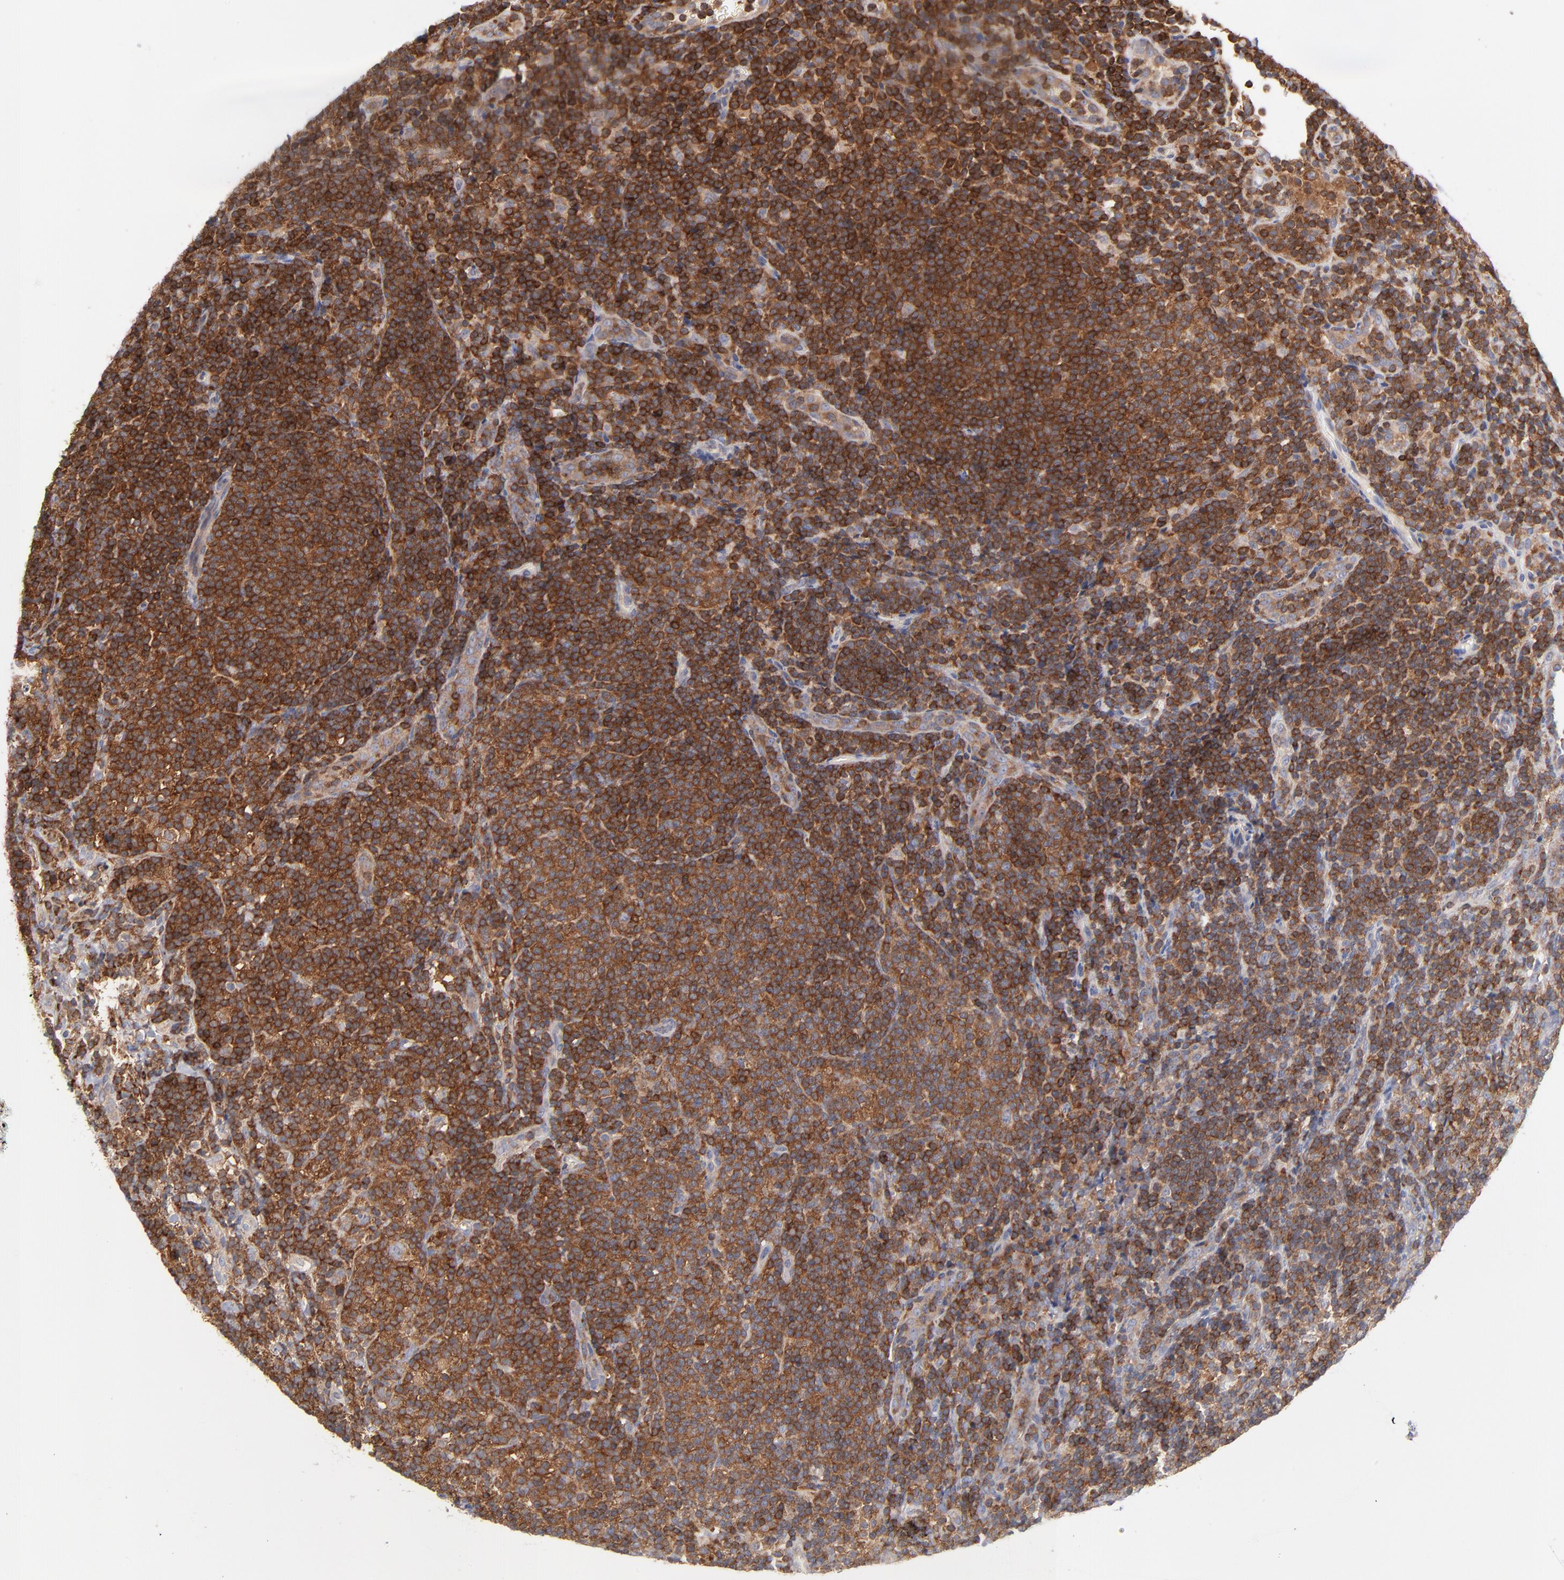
{"staining": {"intensity": "strong", "quantity": ">75%", "location": "cytoplasmic/membranous"}, "tissue": "lymphoma", "cell_type": "Tumor cells", "image_type": "cancer", "snomed": [{"axis": "morphology", "description": "Malignant lymphoma, non-Hodgkin's type, Low grade"}, {"axis": "topography", "description": "Lymph node"}], "caption": "Brown immunohistochemical staining in lymphoma reveals strong cytoplasmic/membranous positivity in about >75% of tumor cells.", "gene": "WIPF1", "patient": {"sex": "female", "age": 76}}